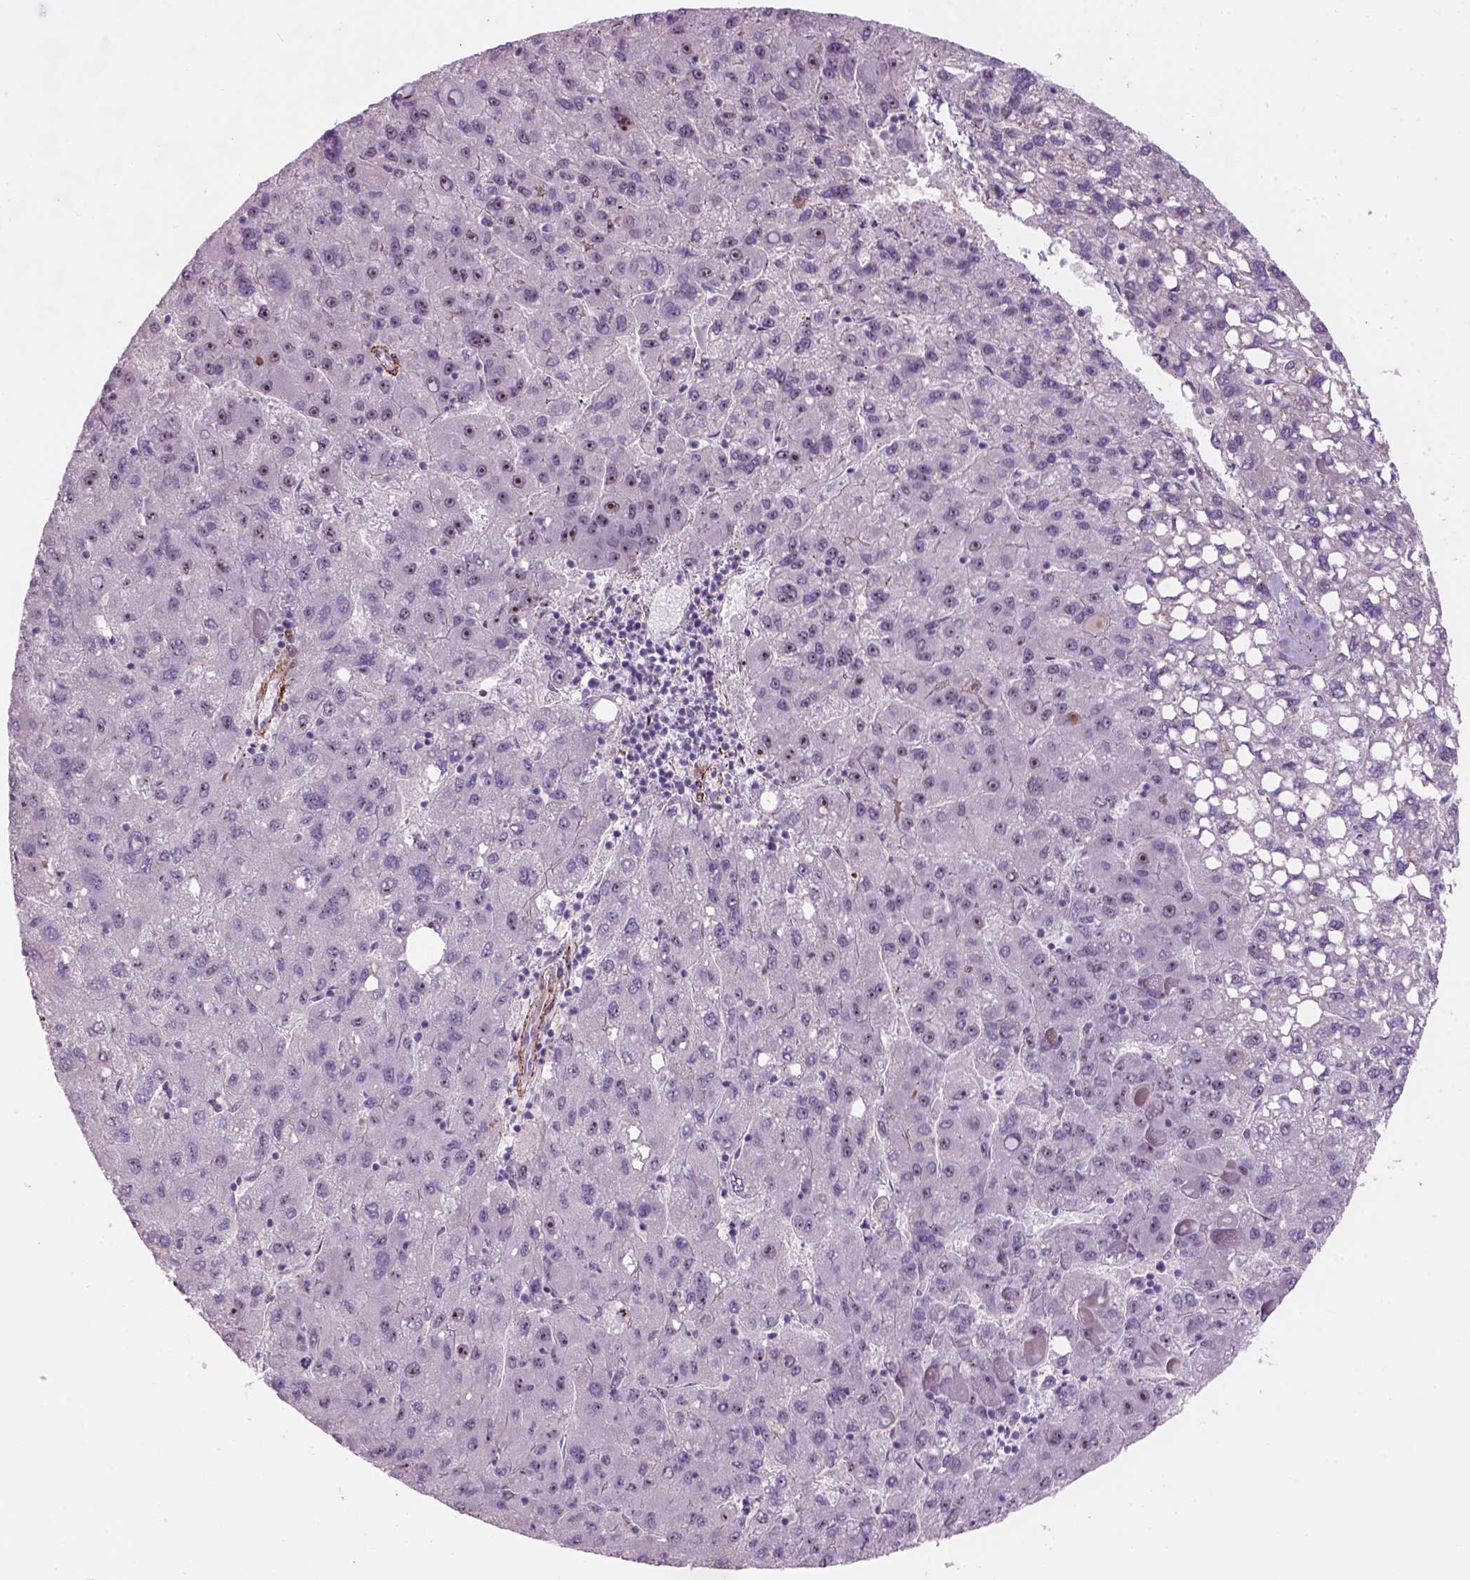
{"staining": {"intensity": "strong", "quantity": "25%-75%", "location": "nuclear"}, "tissue": "liver cancer", "cell_type": "Tumor cells", "image_type": "cancer", "snomed": [{"axis": "morphology", "description": "Carcinoma, Hepatocellular, NOS"}, {"axis": "topography", "description": "Liver"}], "caption": "This is an image of immunohistochemistry staining of liver cancer, which shows strong expression in the nuclear of tumor cells.", "gene": "RRS1", "patient": {"sex": "female", "age": 82}}